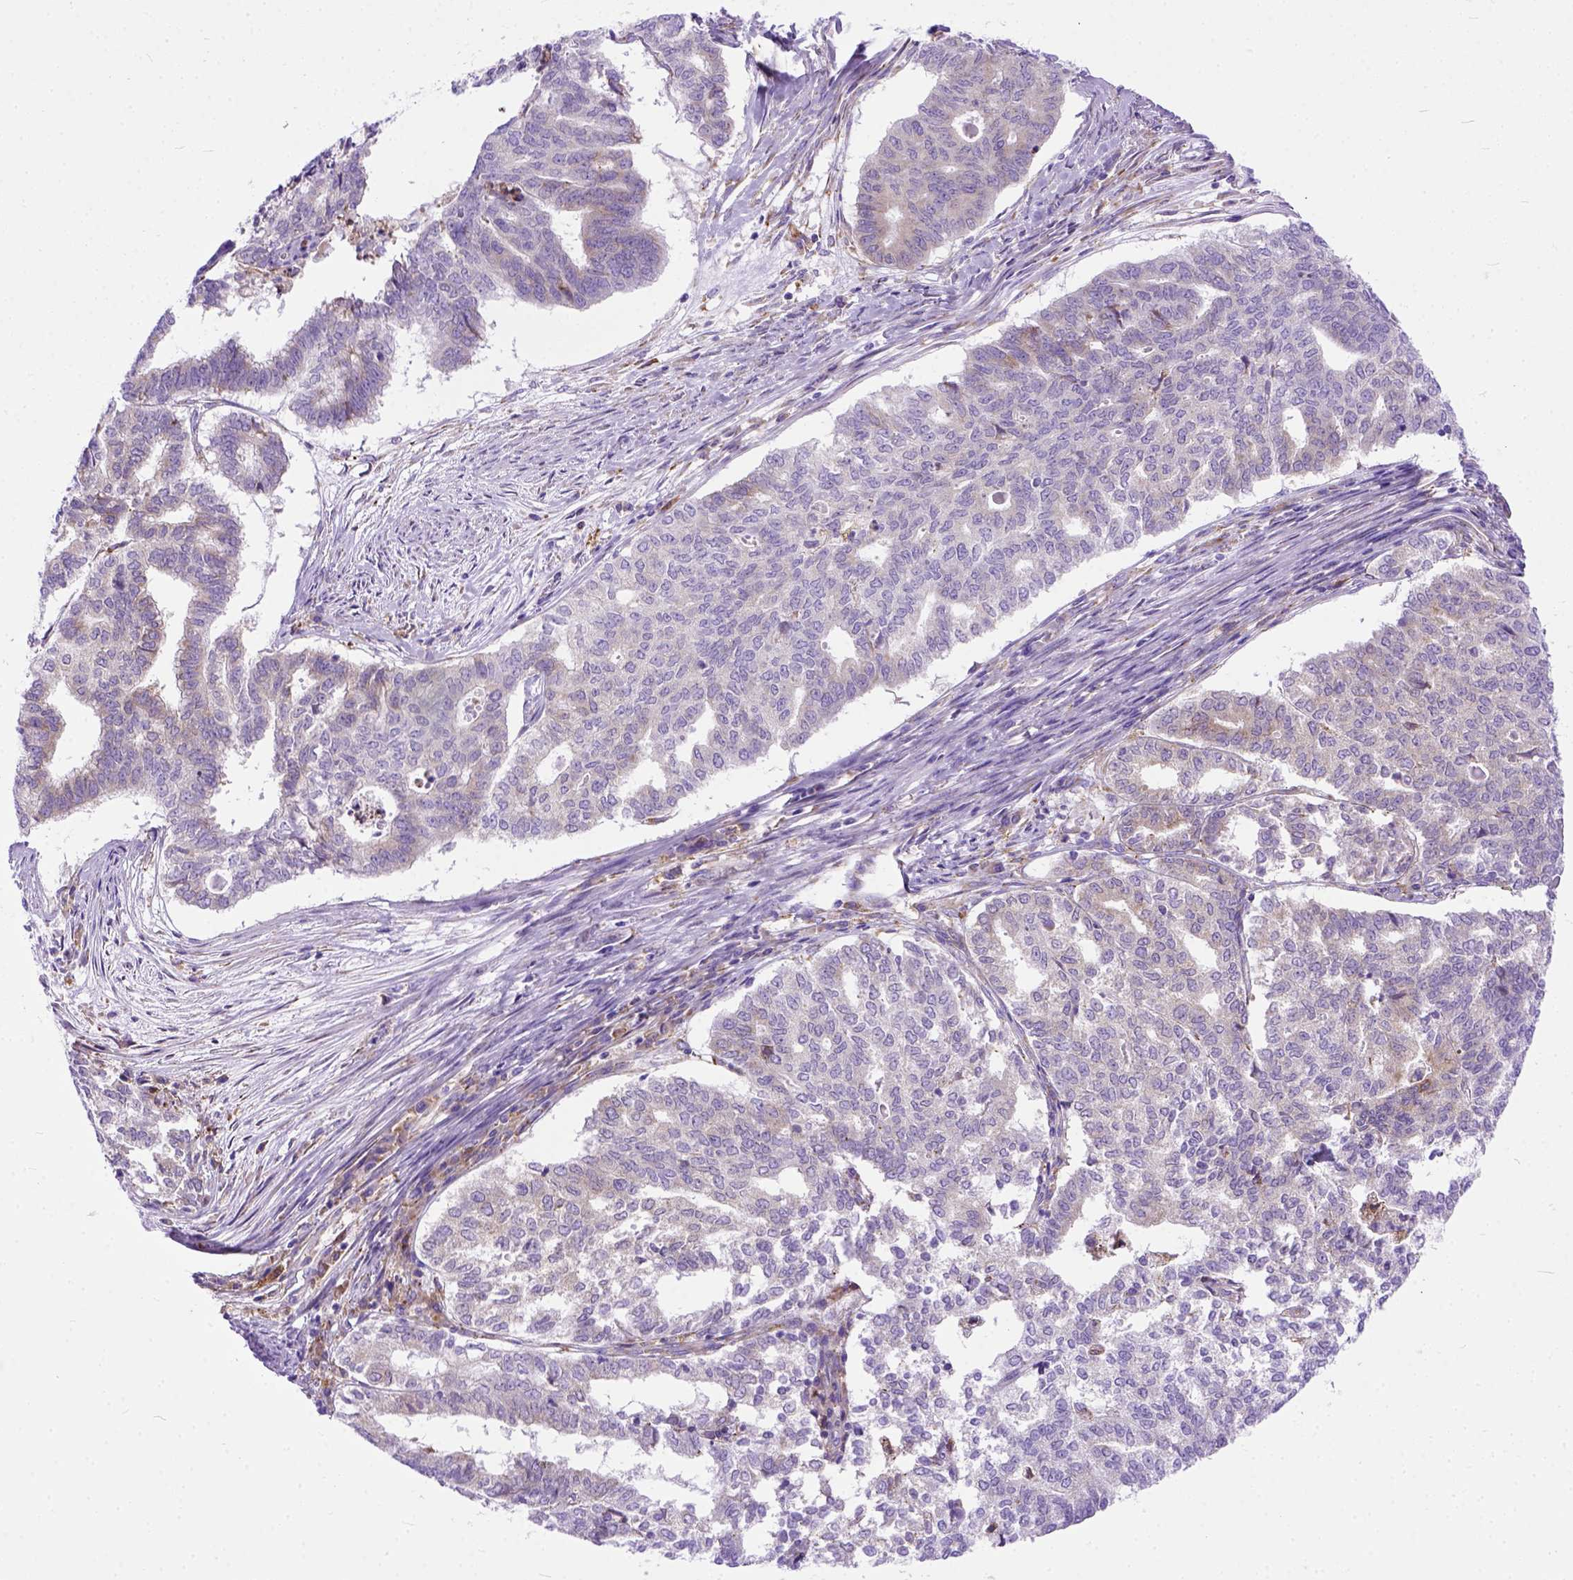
{"staining": {"intensity": "moderate", "quantity": "<25%", "location": "cytoplasmic/membranous"}, "tissue": "endometrial cancer", "cell_type": "Tumor cells", "image_type": "cancer", "snomed": [{"axis": "morphology", "description": "Adenocarcinoma, NOS"}, {"axis": "topography", "description": "Endometrium"}], "caption": "Immunohistochemistry photomicrograph of human endometrial adenocarcinoma stained for a protein (brown), which exhibits low levels of moderate cytoplasmic/membranous expression in approximately <25% of tumor cells.", "gene": "PLK4", "patient": {"sex": "female", "age": 79}}